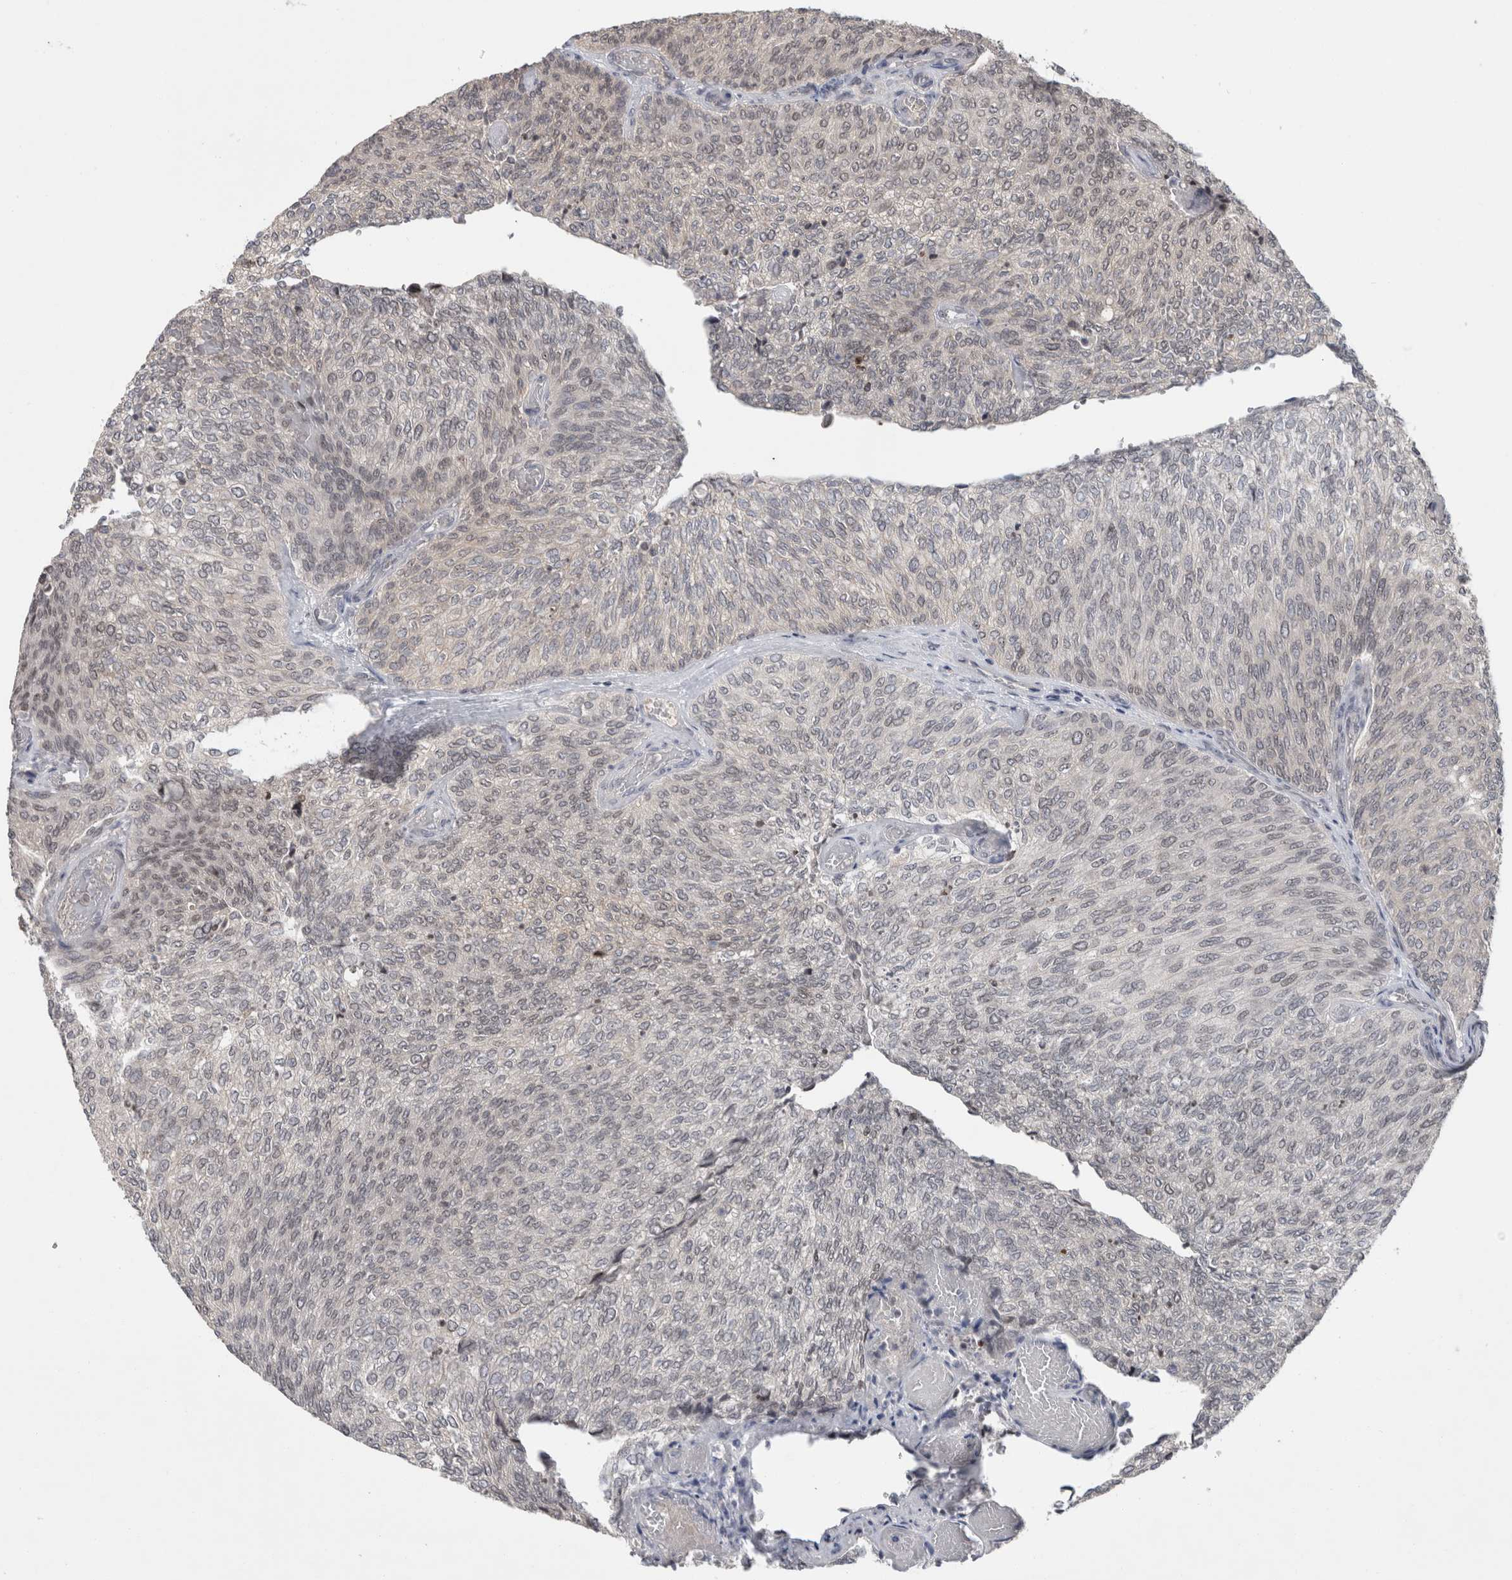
{"staining": {"intensity": "negative", "quantity": "none", "location": "none"}, "tissue": "urothelial cancer", "cell_type": "Tumor cells", "image_type": "cancer", "snomed": [{"axis": "morphology", "description": "Urothelial carcinoma, Low grade"}, {"axis": "topography", "description": "Urinary bladder"}], "caption": "This photomicrograph is of low-grade urothelial carcinoma stained with immunohistochemistry (IHC) to label a protein in brown with the nuclei are counter-stained blue. There is no staining in tumor cells. The staining is performed using DAB brown chromogen with nuclei counter-stained in using hematoxylin.", "gene": "RBM28", "patient": {"sex": "female", "age": 79}}